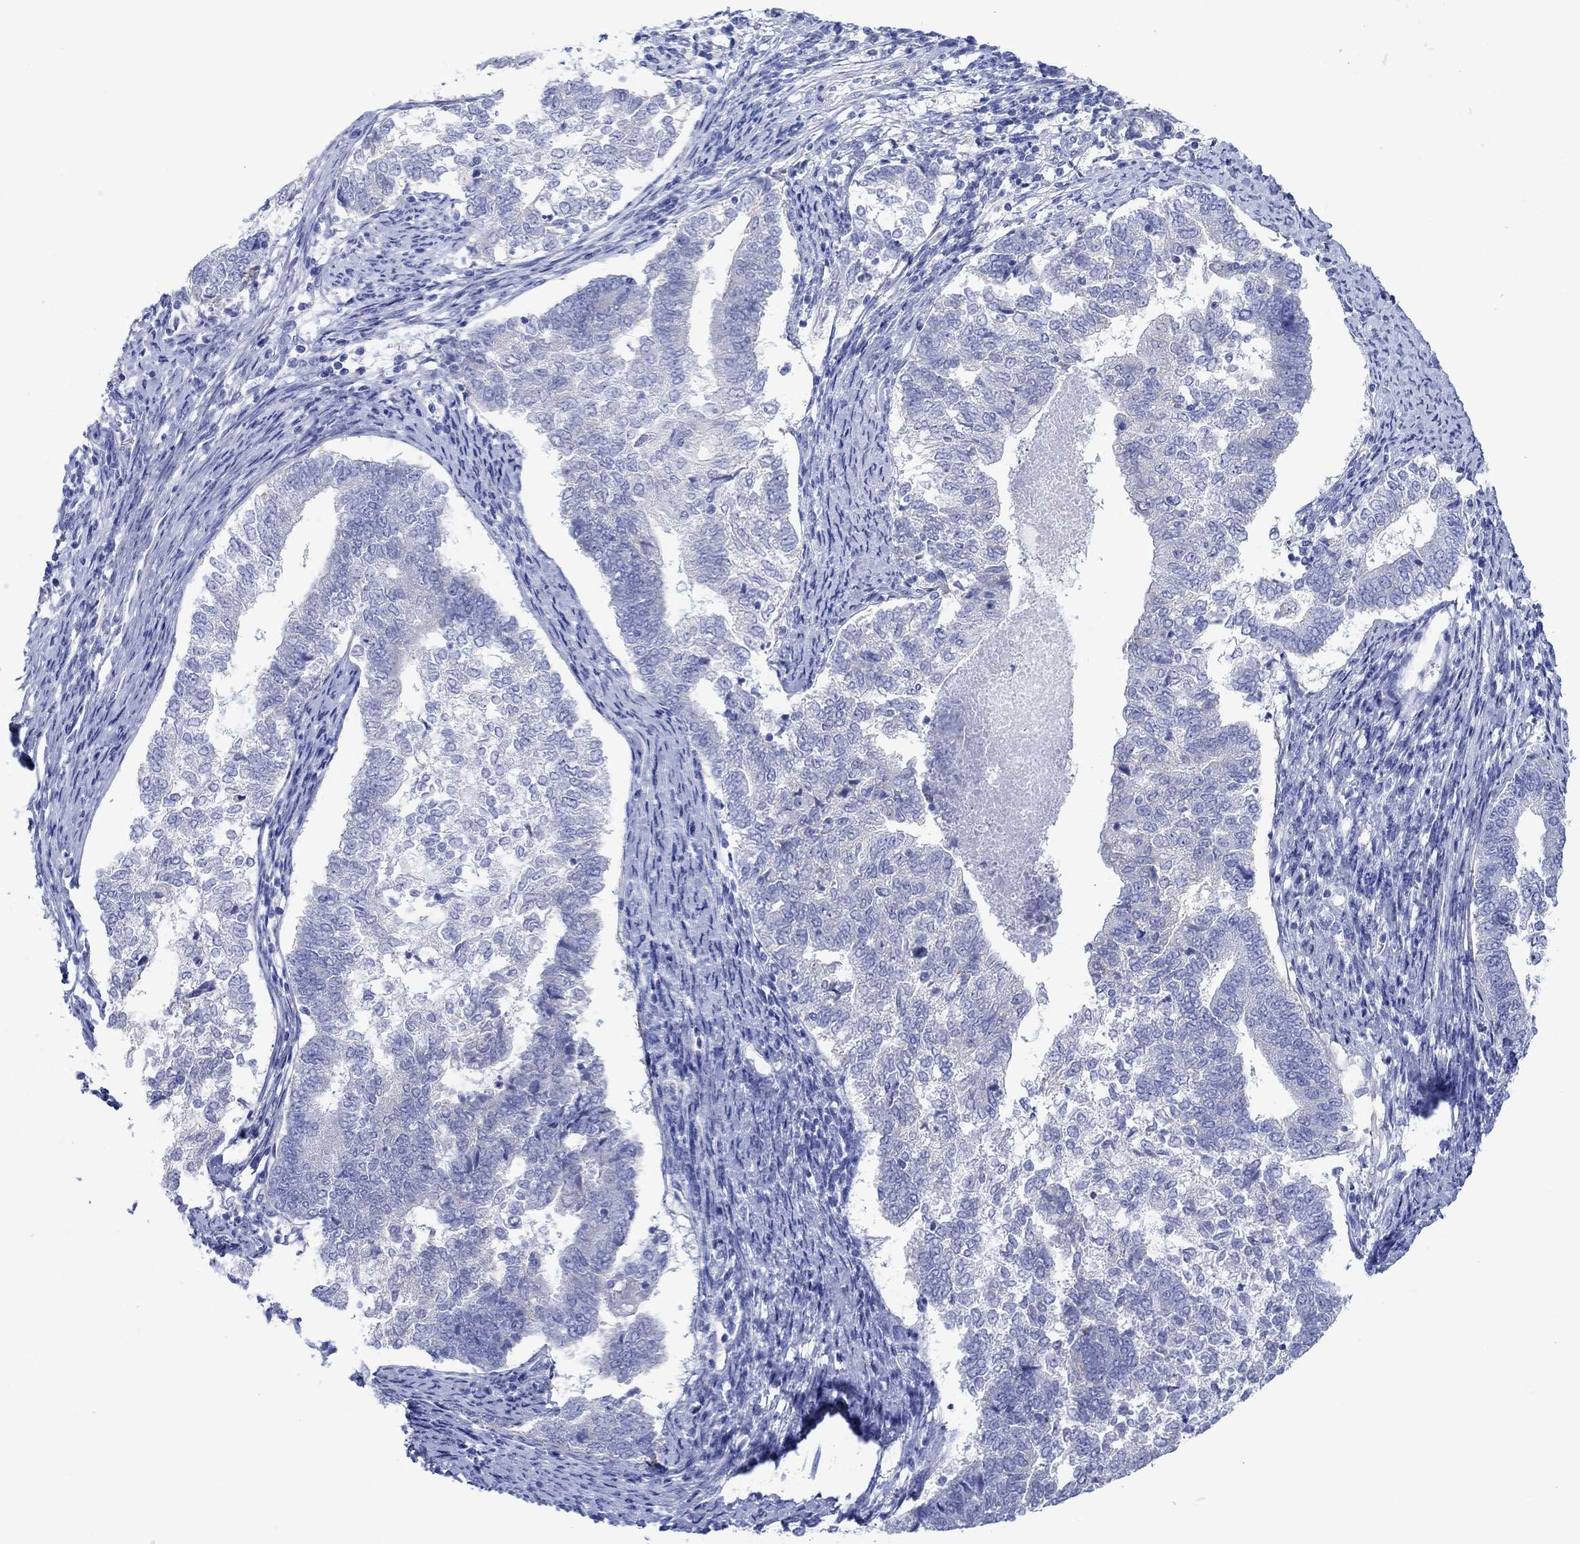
{"staining": {"intensity": "negative", "quantity": "none", "location": "none"}, "tissue": "endometrial cancer", "cell_type": "Tumor cells", "image_type": "cancer", "snomed": [{"axis": "morphology", "description": "Adenocarcinoma, NOS"}, {"axis": "topography", "description": "Endometrium"}], "caption": "High power microscopy histopathology image of an immunohistochemistry micrograph of endometrial cancer (adenocarcinoma), revealing no significant staining in tumor cells.", "gene": "REEP6", "patient": {"sex": "female", "age": 65}}